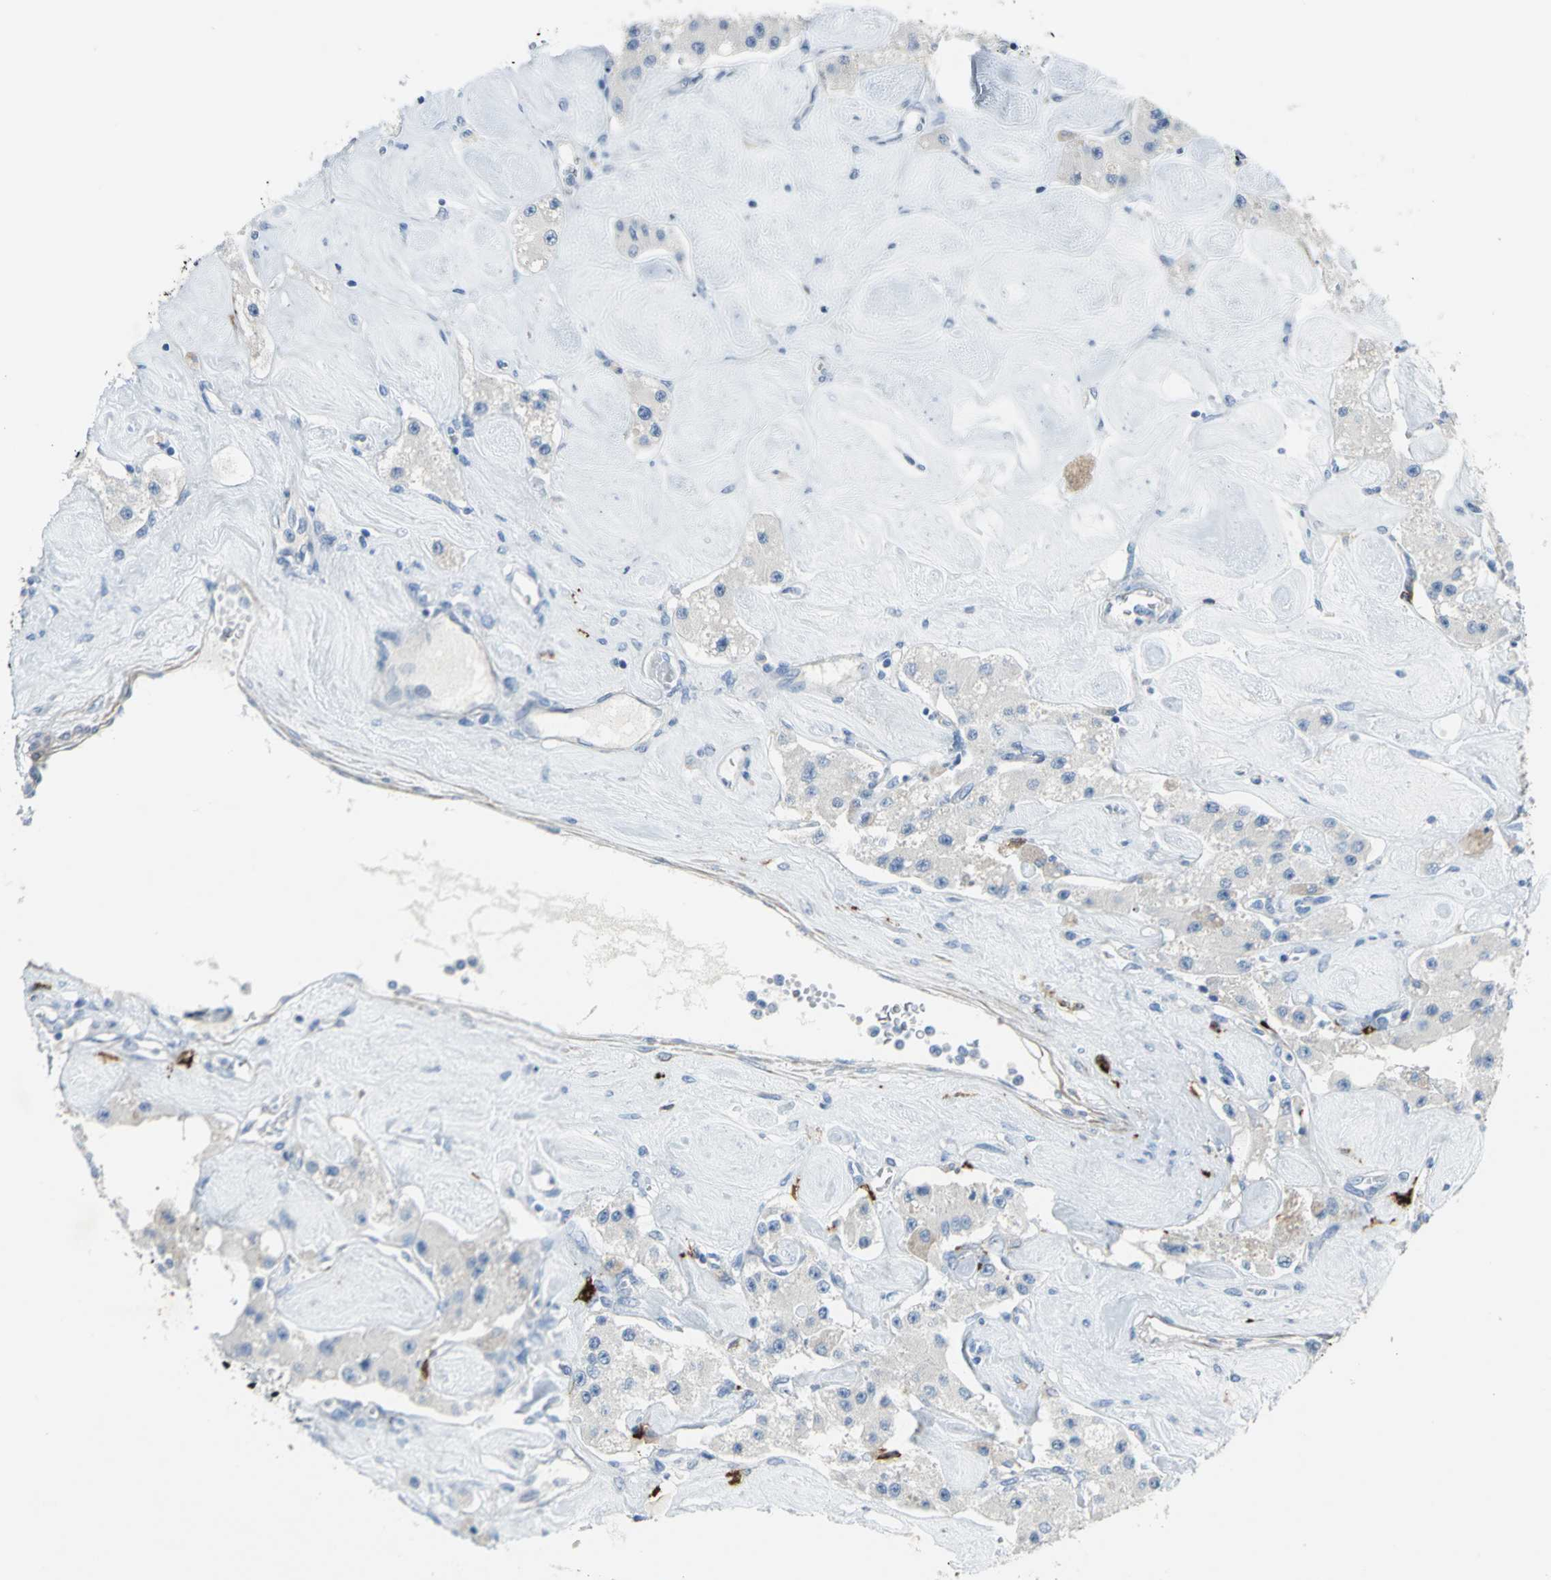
{"staining": {"intensity": "negative", "quantity": "none", "location": "none"}, "tissue": "carcinoid", "cell_type": "Tumor cells", "image_type": "cancer", "snomed": [{"axis": "morphology", "description": "Carcinoid, malignant, NOS"}, {"axis": "topography", "description": "Pancreas"}], "caption": "This is a photomicrograph of immunohistochemistry (IHC) staining of carcinoid, which shows no staining in tumor cells. (Stains: DAB IHC with hematoxylin counter stain, Microscopy: brightfield microscopy at high magnification).", "gene": "ALOX15", "patient": {"sex": "male", "age": 41}}